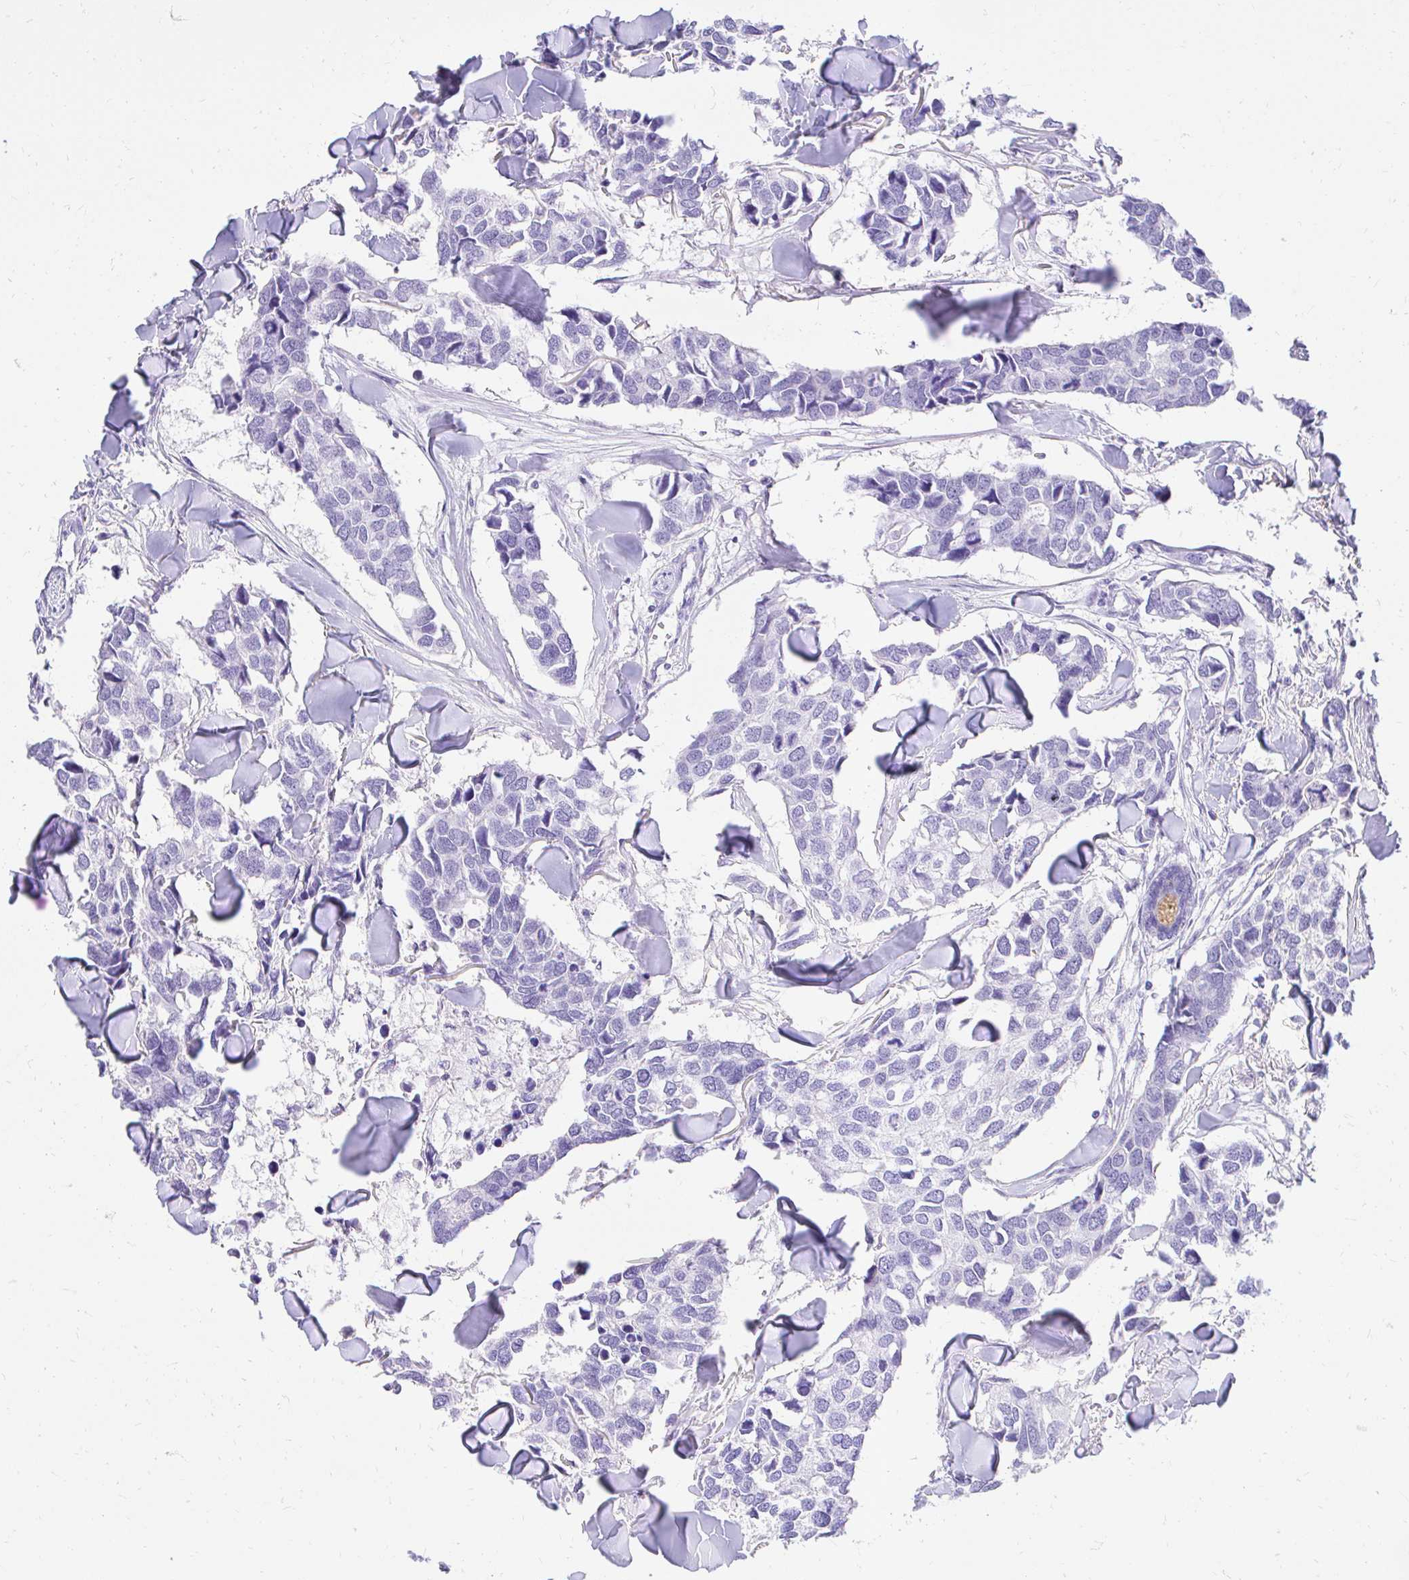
{"staining": {"intensity": "negative", "quantity": "none", "location": "none"}, "tissue": "breast cancer", "cell_type": "Tumor cells", "image_type": "cancer", "snomed": [{"axis": "morphology", "description": "Duct carcinoma"}, {"axis": "topography", "description": "Breast"}], "caption": "Breast cancer (infiltrating ductal carcinoma) was stained to show a protein in brown. There is no significant positivity in tumor cells.", "gene": "FATE1", "patient": {"sex": "female", "age": 83}}